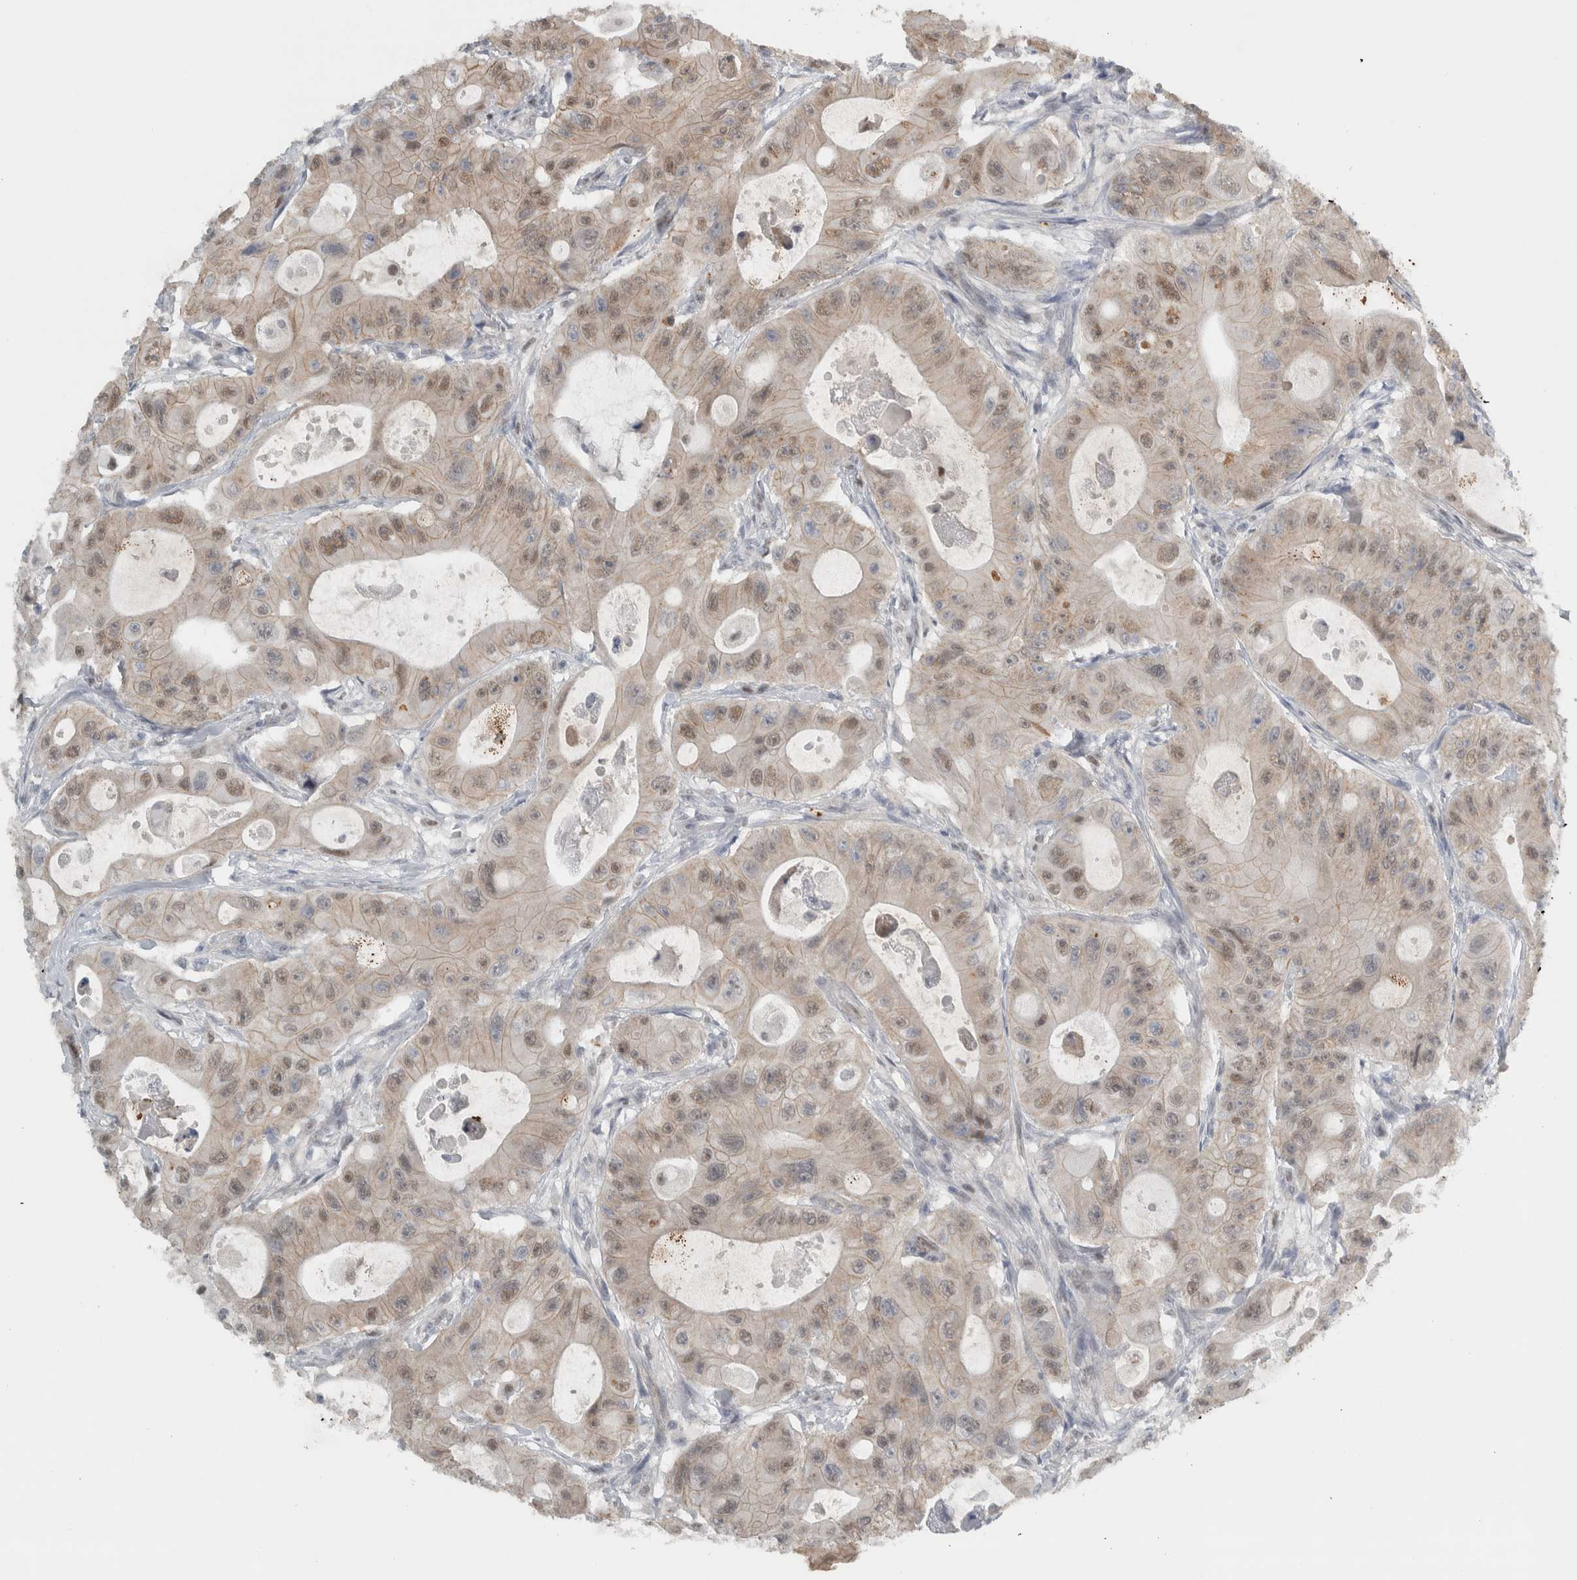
{"staining": {"intensity": "weak", "quantity": ">75%", "location": "cytoplasmic/membranous,nuclear"}, "tissue": "colorectal cancer", "cell_type": "Tumor cells", "image_type": "cancer", "snomed": [{"axis": "morphology", "description": "Adenocarcinoma, NOS"}, {"axis": "topography", "description": "Colon"}], "caption": "A high-resolution image shows IHC staining of colorectal adenocarcinoma, which exhibits weak cytoplasmic/membranous and nuclear positivity in about >75% of tumor cells. (DAB (3,3'-diaminobenzidine) IHC, brown staining for protein, blue staining for nuclei).", "gene": "ADPRM", "patient": {"sex": "female", "age": 46}}